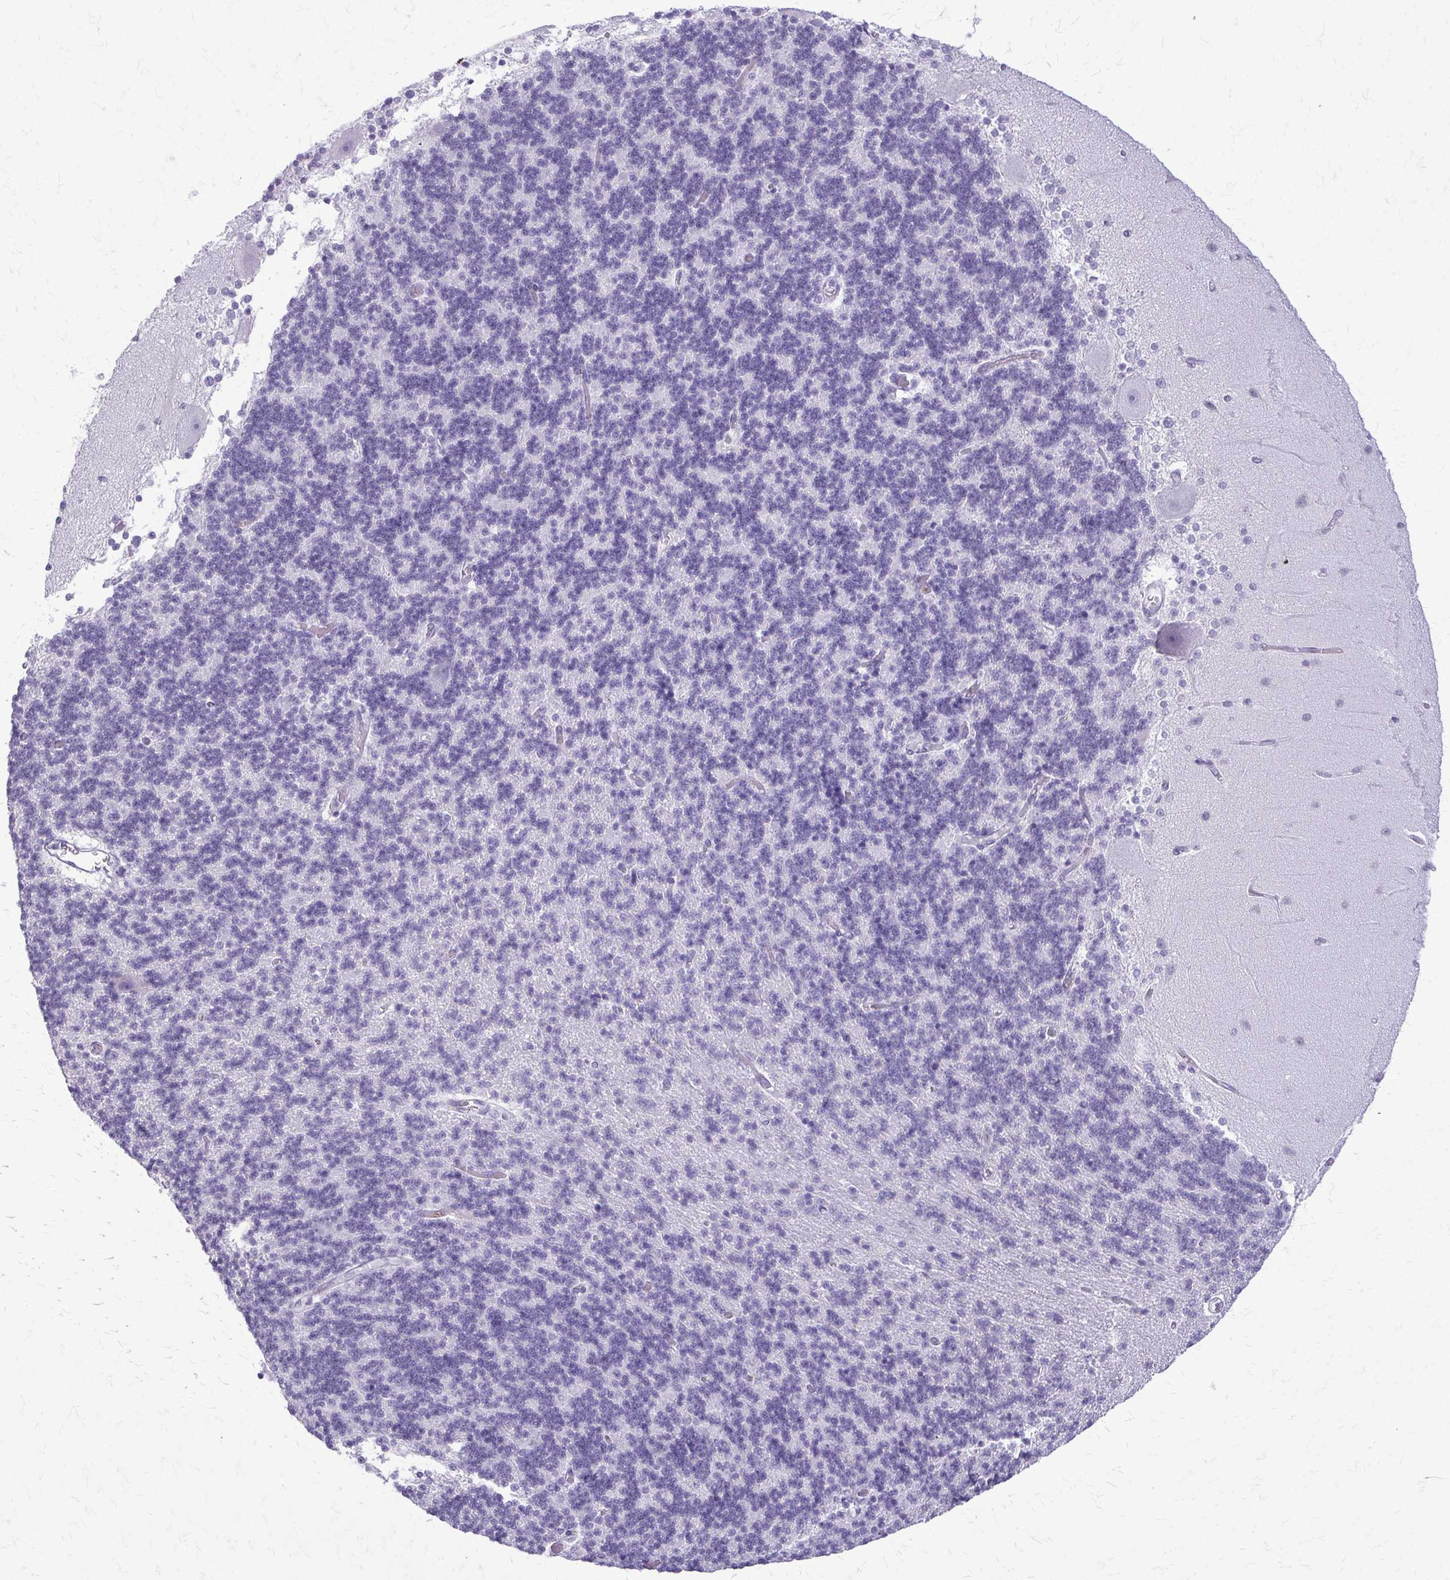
{"staining": {"intensity": "negative", "quantity": "none", "location": "none"}, "tissue": "cerebellum", "cell_type": "Cells in granular layer", "image_type": "normal", "snomed": [{"axis": "morphology", "description": "Normal tissue, NOS"}, {"axis": "topography", "description": "Cerebellum"}], "caption": "High magnification brightfield microscopy of unremarkable cerebellum stained with DAB (brown) and counterstained with hematoxylin (blue): cells in granular layer show no significant positivity. (Stains: DAB (3,3'-diaminobenzidine) immunohistochemistry (IHC) with hematoxylin counter stain, Microscopy: brightfield microscopy at high magnification).", "gene": "KRT5", "patient": {"sex": "female", "age": 54}}